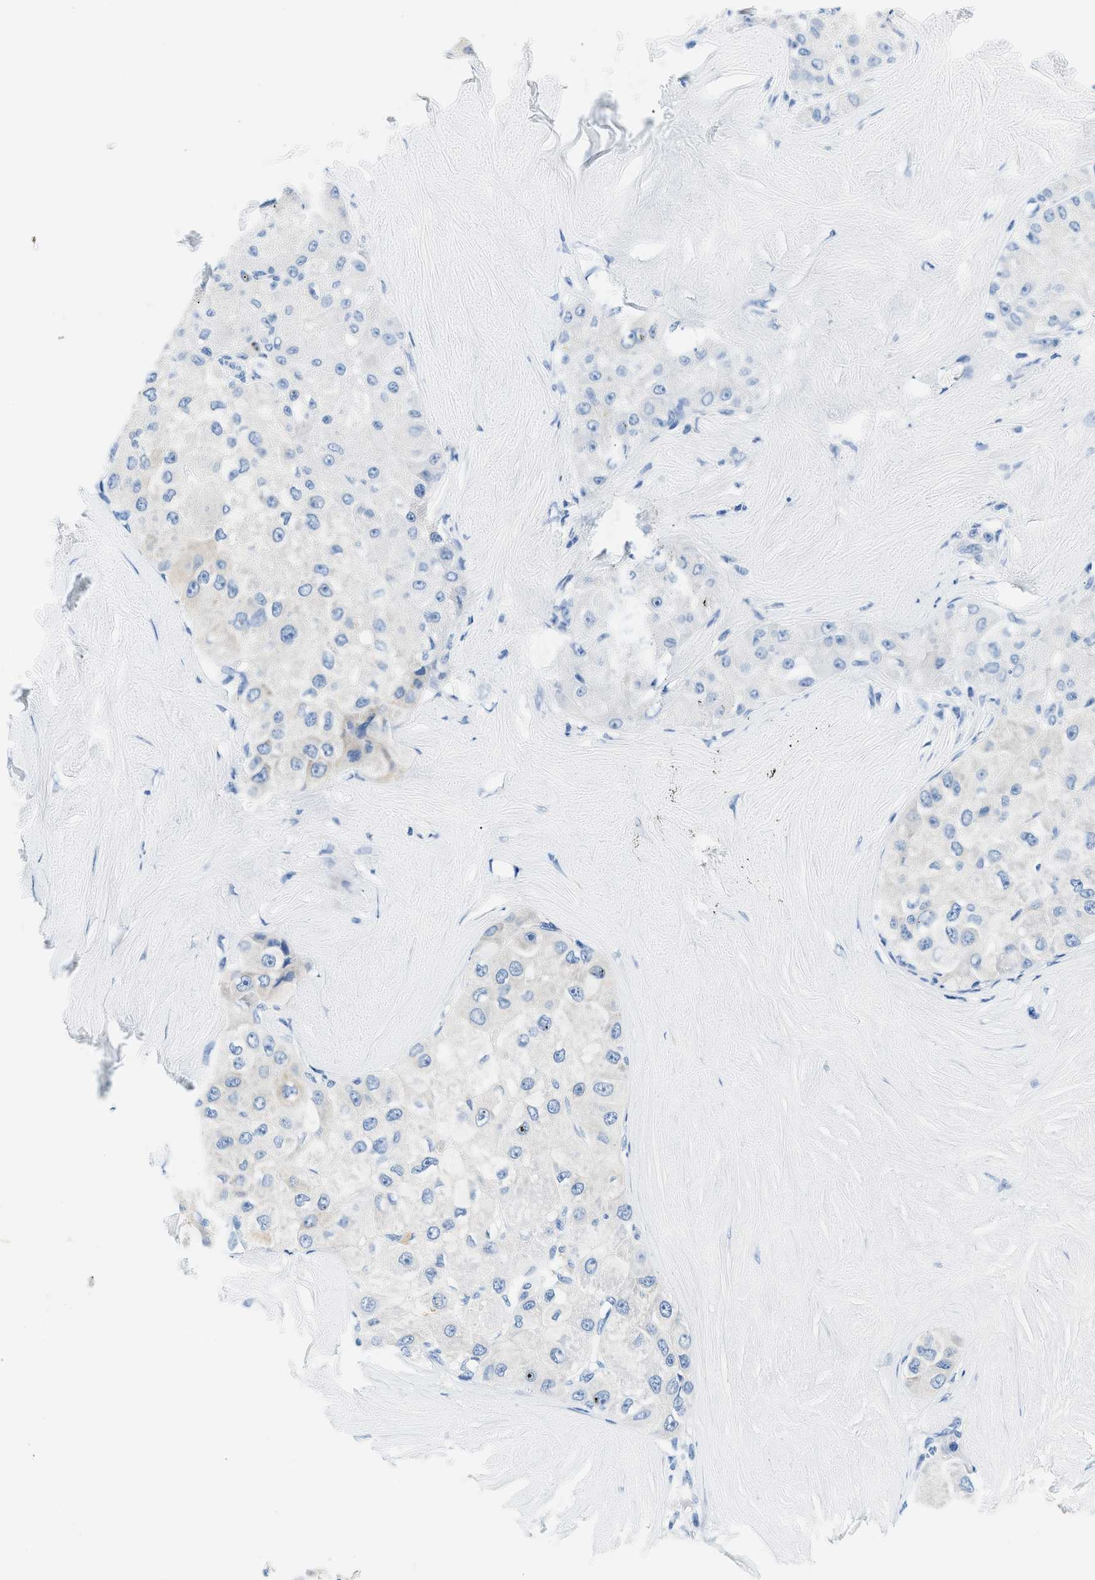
{"staining": {"intensity": "negative", "quantity": "none", "location": "none"}, "tissue": "liver cancer", "cell_type": "Tumor cells", "image_type": "cancer", "snomed": [{"axis": "morphology", "description": "Carcinoma, Hepatocellular, NOS"}, {"axis": "topography", "description": "Liver"}], "caption": "This is an immunohistochemistry image of human liver cancer (hepatocellular carcinoma). There is no expression in tumor cells.", "gene": "STXBP2", "patient": {"sex": "male", "age": 80}}